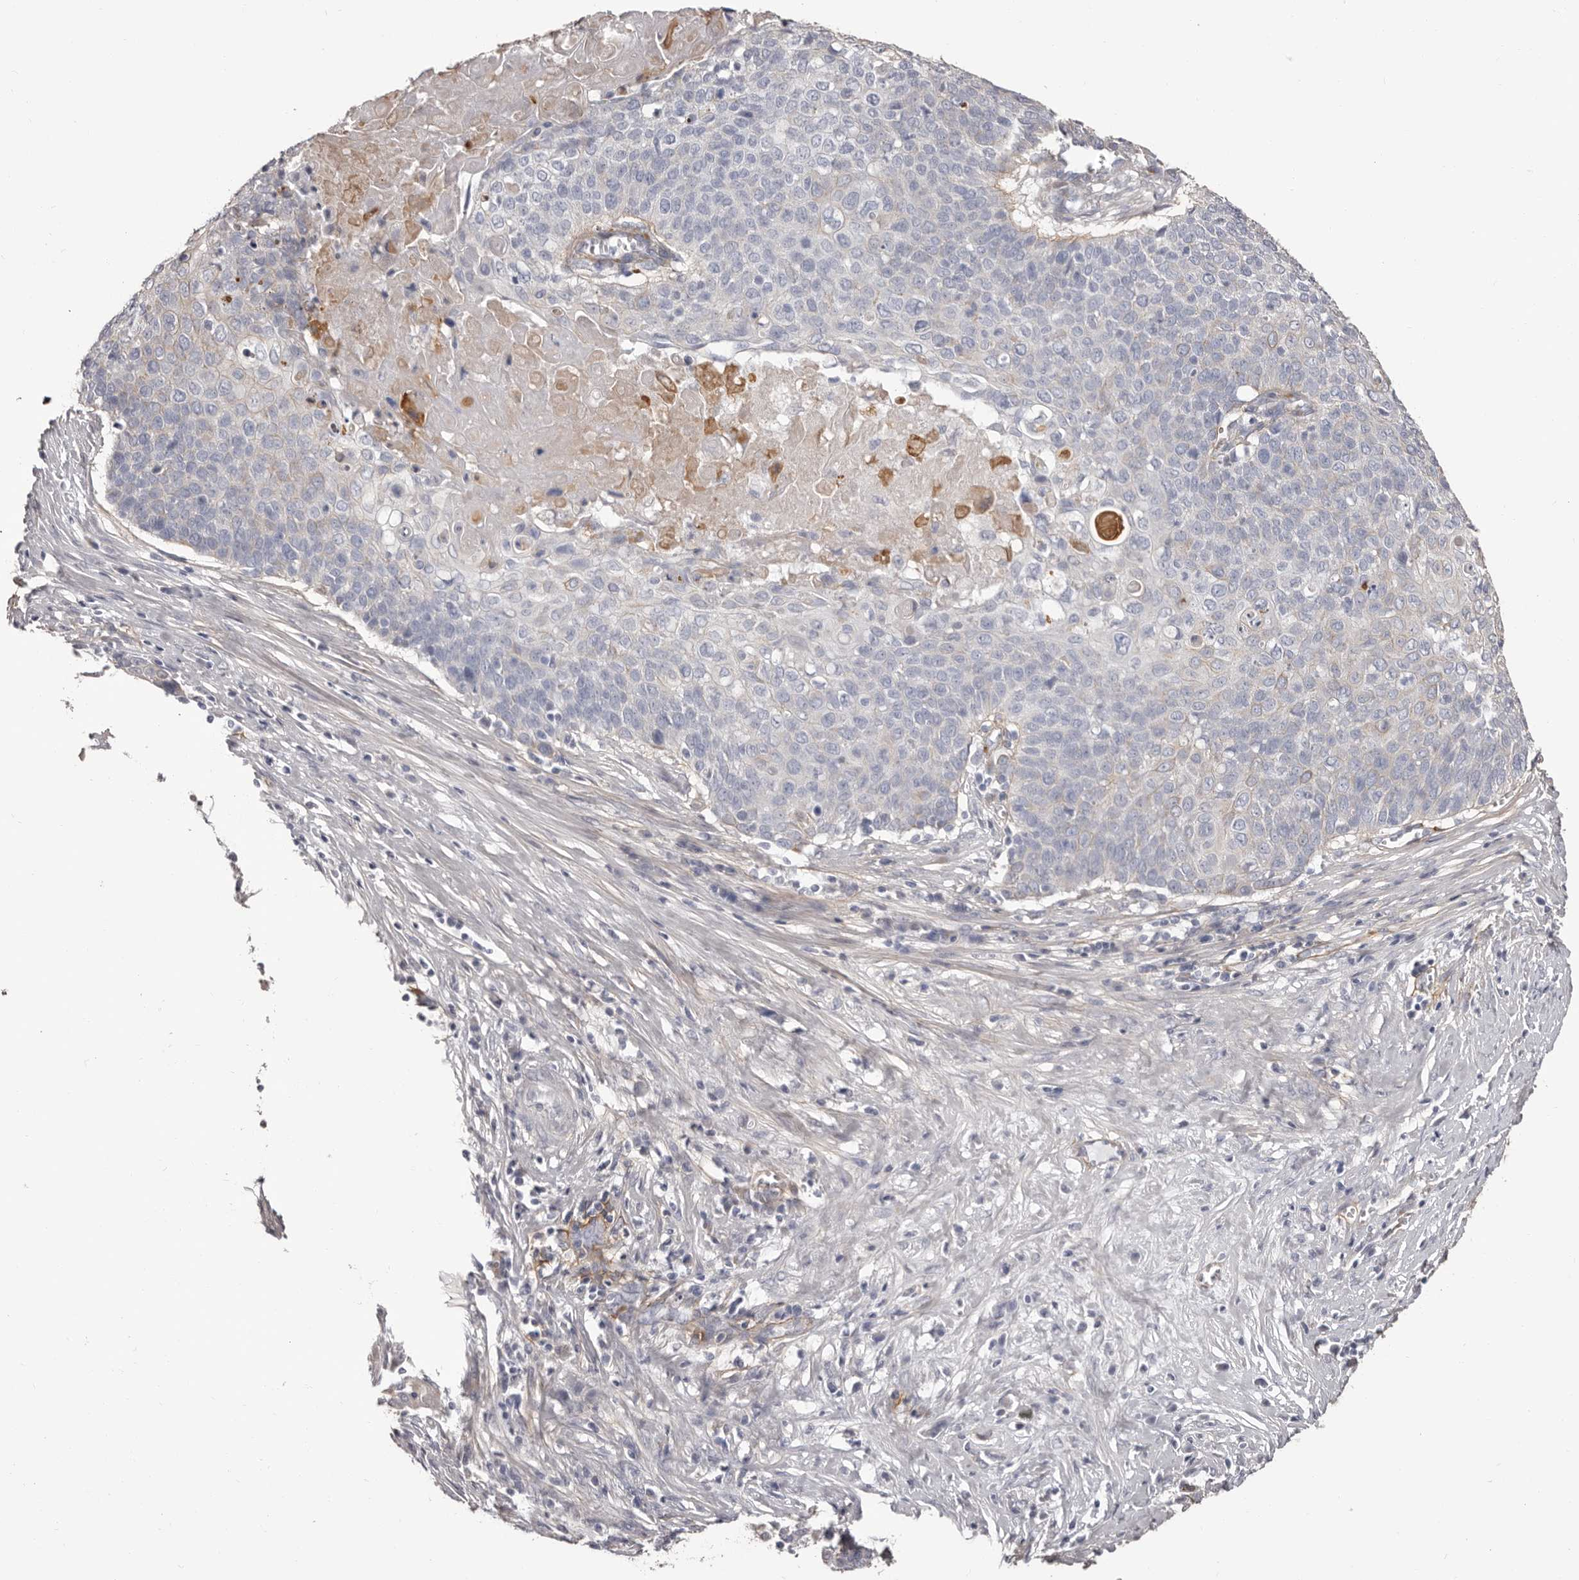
{"staining": {"intensity": "negative", "quantity": "none", "location": "none"}, "tissue": "cervical cancer", "cell_type": "Tumor cells", "image_type": "cancer", "snomed": [{"axis": "morphology", "description": "Squamous cell carcinoma, NOS"}, {"axis": "topography", "description": "Cervix"}], "caption": "Image shows no protein positivity in tumor cells of cervical cancer (squamous cell carcinoma) tissue. The staining was performed using DAB (3,3'-diaminobenzidine) to visualize the protein expression in brown, while the nuclei were stained in blue with hematoxylin (Magnification: 20x).", "gene": "COL6A1", "patient": {"sex": "female", "age": 39}}